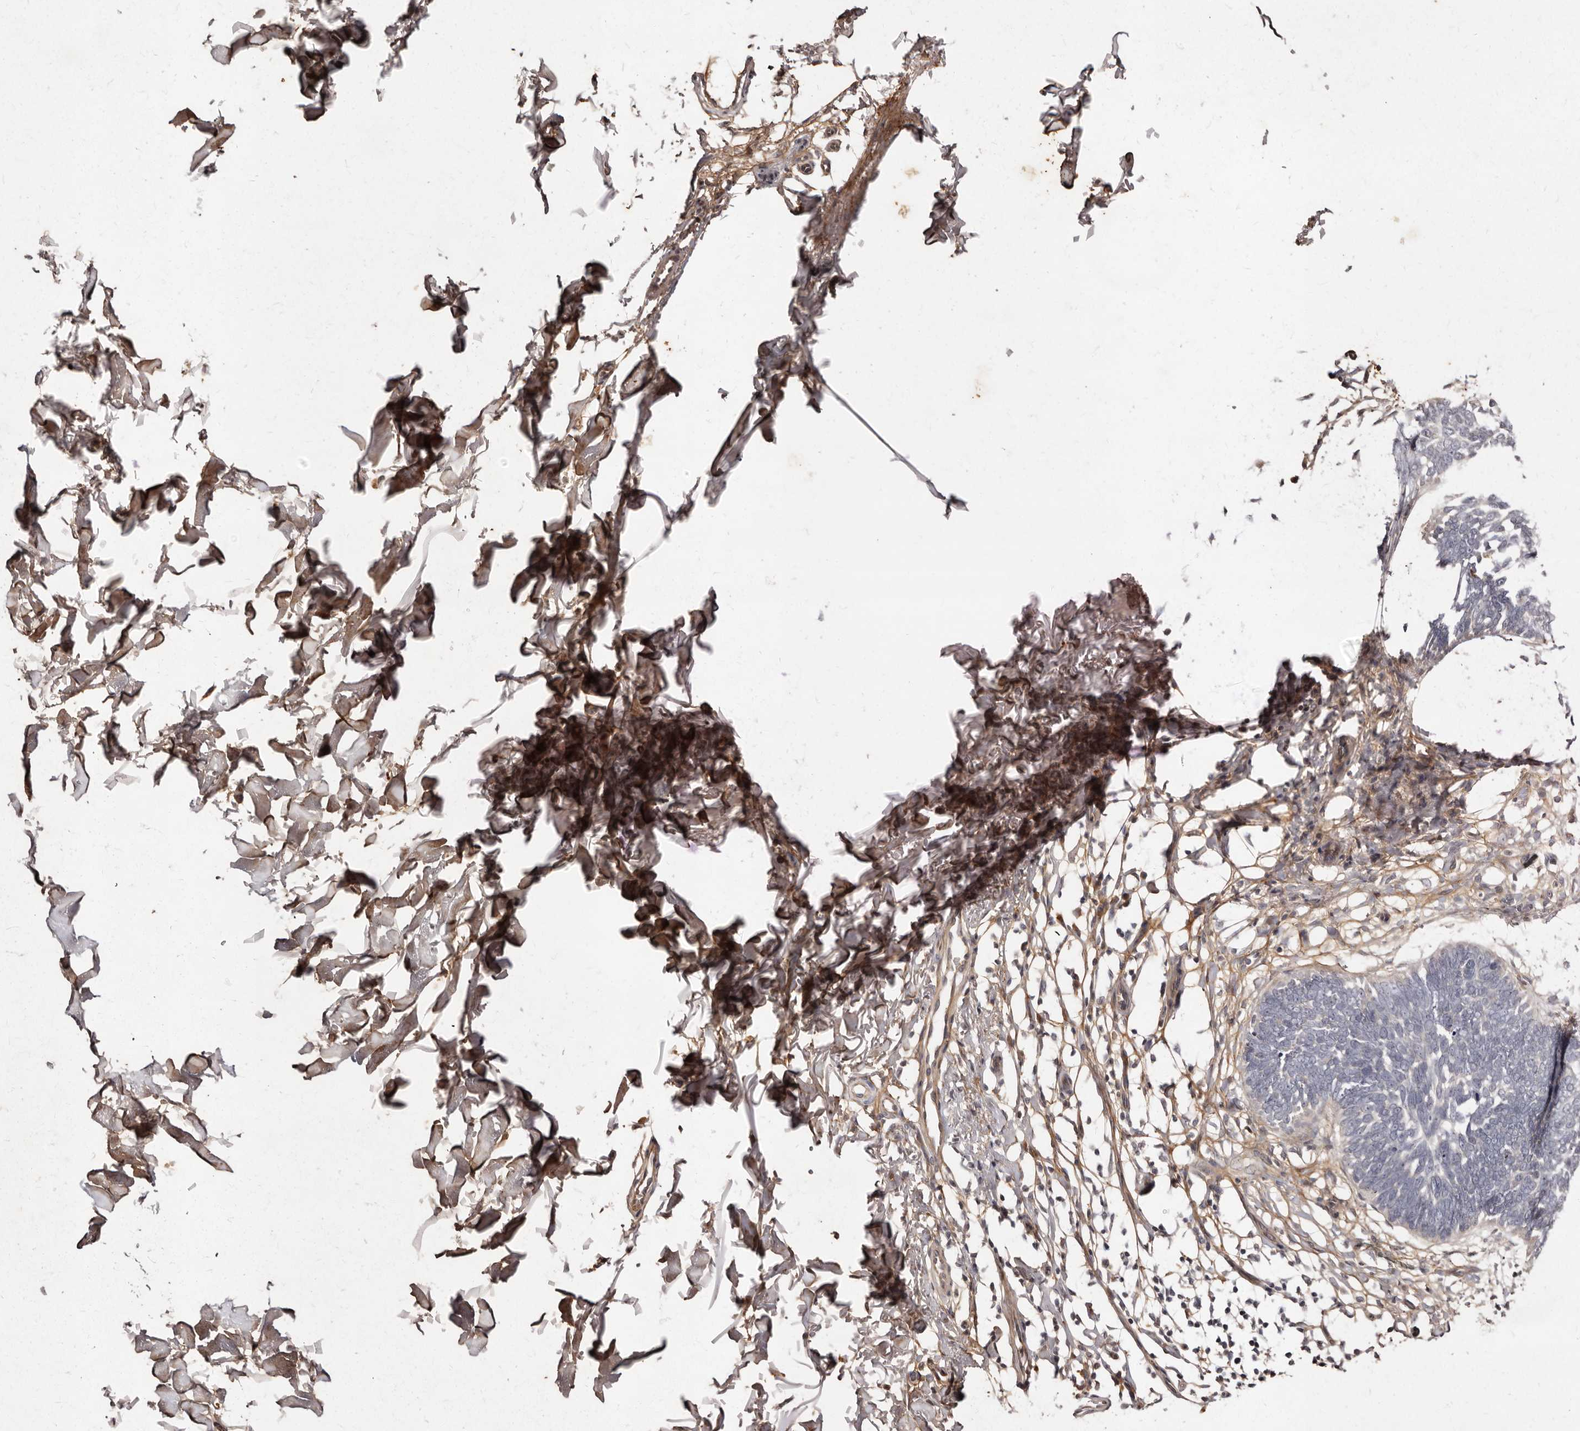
{"staining": {"intensity": "negative", "quantity": "none", "location": "none"}, "tissue": "skin cancer", "cell_type": "Tumor cells", "image_type": "cancer", "snomed": [{"axis": "morphology", "description": "Normal tissue, NOS"}, {"axis": "morphology", "description": "Basal cell carcinoma"}, {"axis": "topography", "description": "Skin"}], "caption": "Human basal cell carcinoma (skin) stained for a protein using immunohistochemistry (IHC) demonstrates no staining in tumor cells.", "gene": "LCORL", "patient": {"sex": "male", "age": 77}}